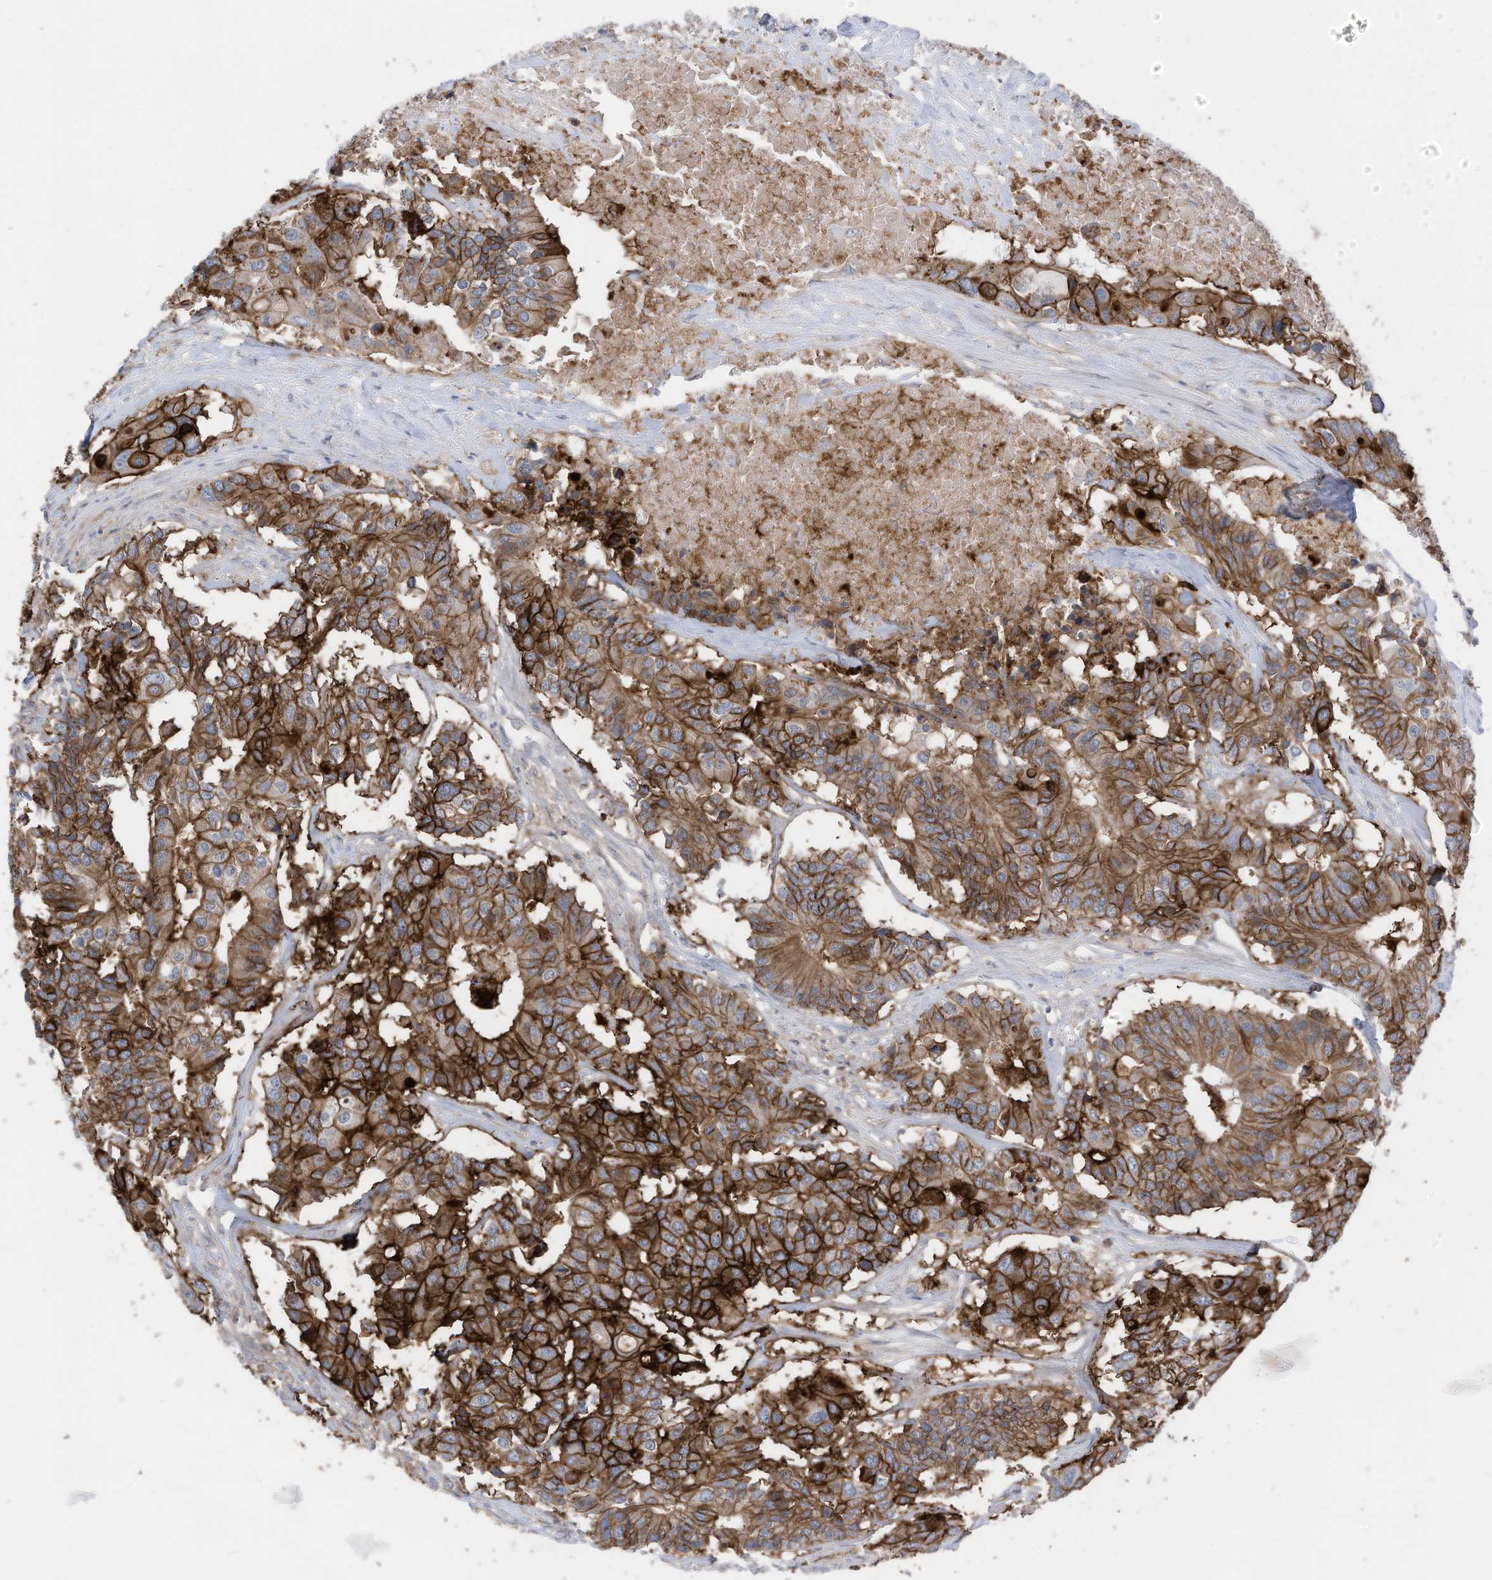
{"staining": {"intensity": "strong", "quantity": ">75%", "location": "cytoplasmic/membranous"}, "tissue": "colorectal cancer", "cell_type": "Tumor cells", "image_type": "cancer", "snomed": [{"axis": "morphology", "description": "Adenocarcinoma, NOS"}, {"axis": "topography", "description": "Colon"}], "caption": "A high-resolution histopathology image shows immunohistochemistry (IHC) staining of colorectal cancer (adenocarcinoma), which displays strong cytoplasmic/membranous staining in about >75% of tumor cells.", "gene": "SLC1A5", "patient": {"sex": "male", "age": 77}}